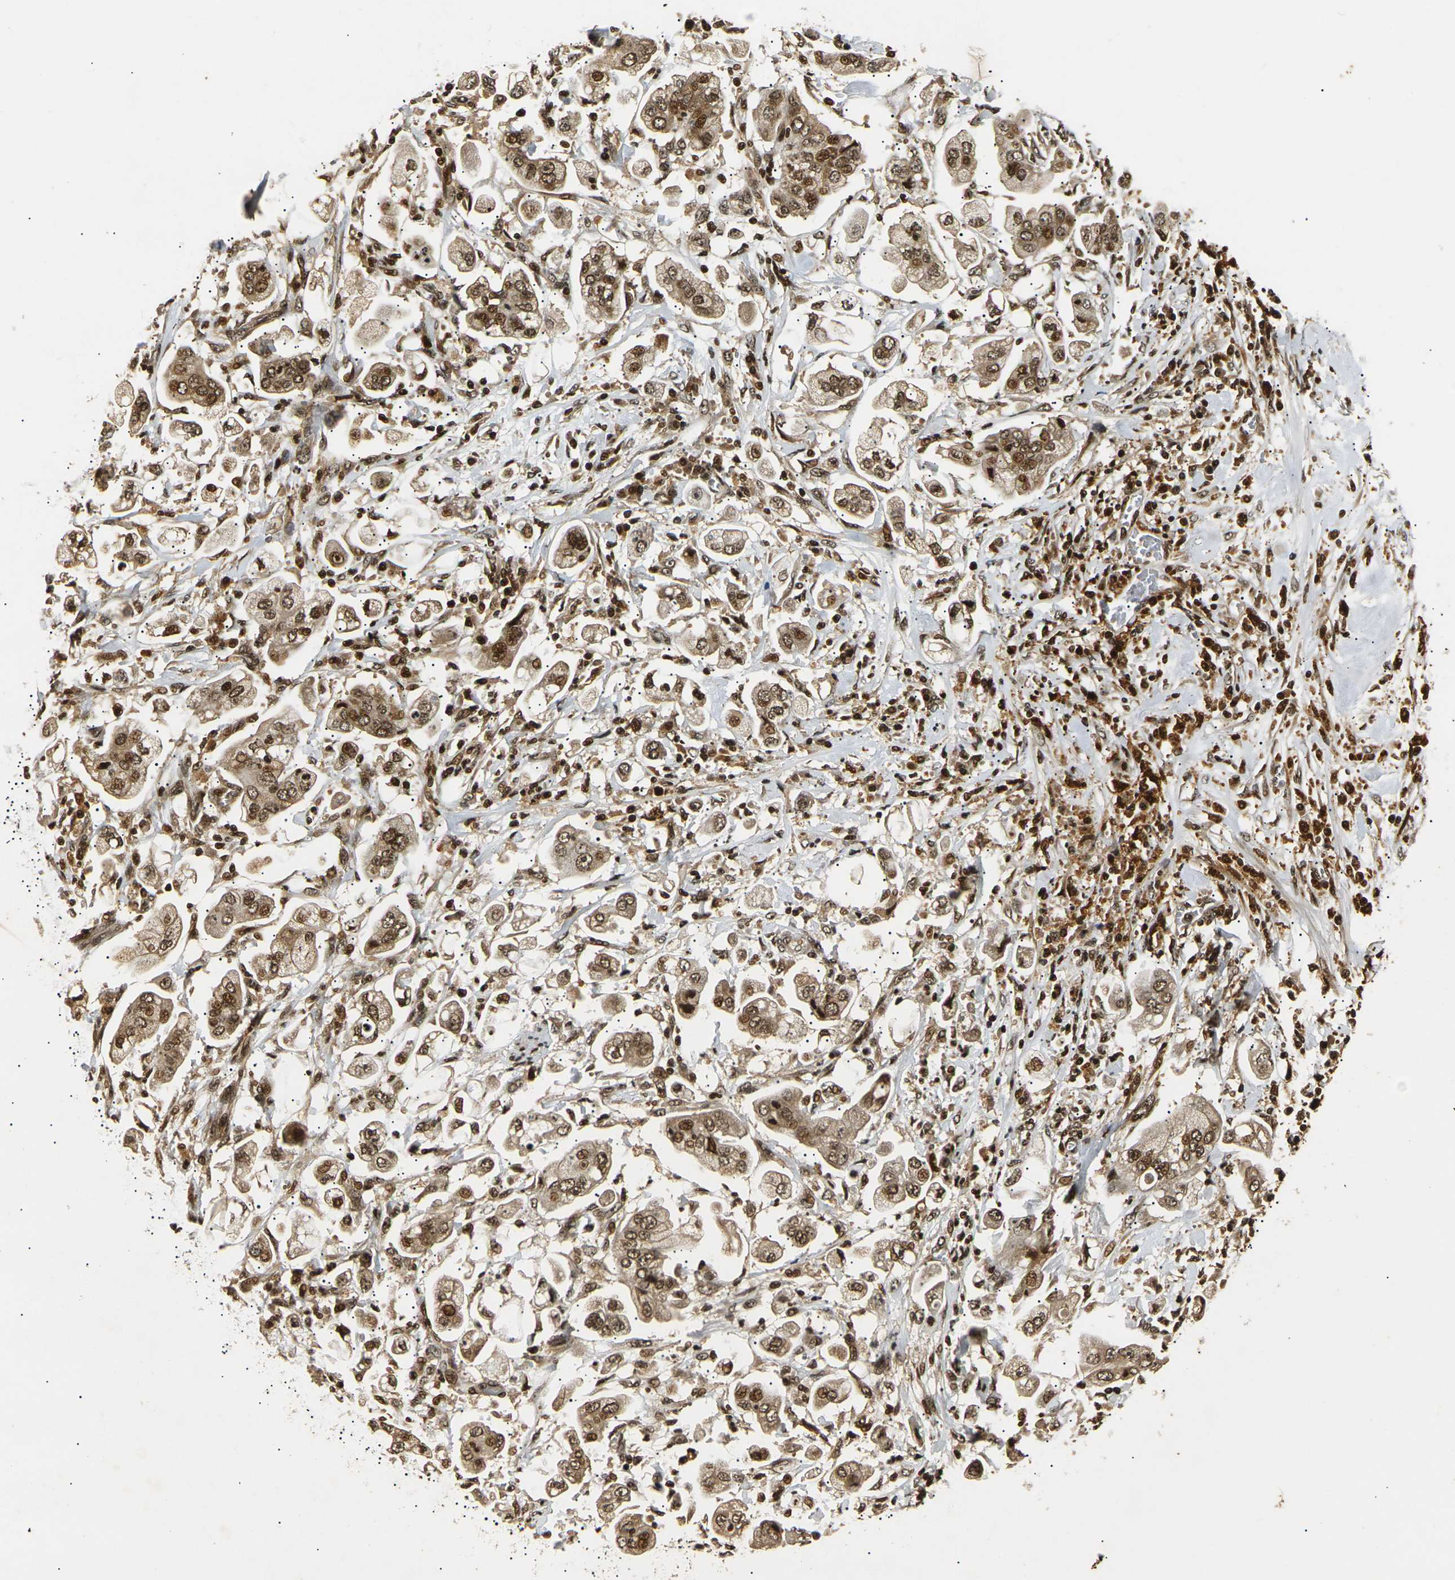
{"staining": {"intensity": "moderate", "quantity": ">75%", "location": "cytoplasmic/membranous,nuclear"}, "tissue": "stomach cancer", "cell_type": "Tumor cells", "image_type": "cancer", "snomed": [{"axis": "morphology", "description": "Adenocarcinoma, NOS"}, {"axis": "topography", "description": "Stomach"}], "caption": "Moderate cytoplasmic/membranous and nuclear expression for a protein is identified in about >75% of tumor cells of stomach cancer (adenocarcinoma) using immunohistochemistry.", "gene": "ACTL6A", "patient": {"sex": "male", "age": 62}}